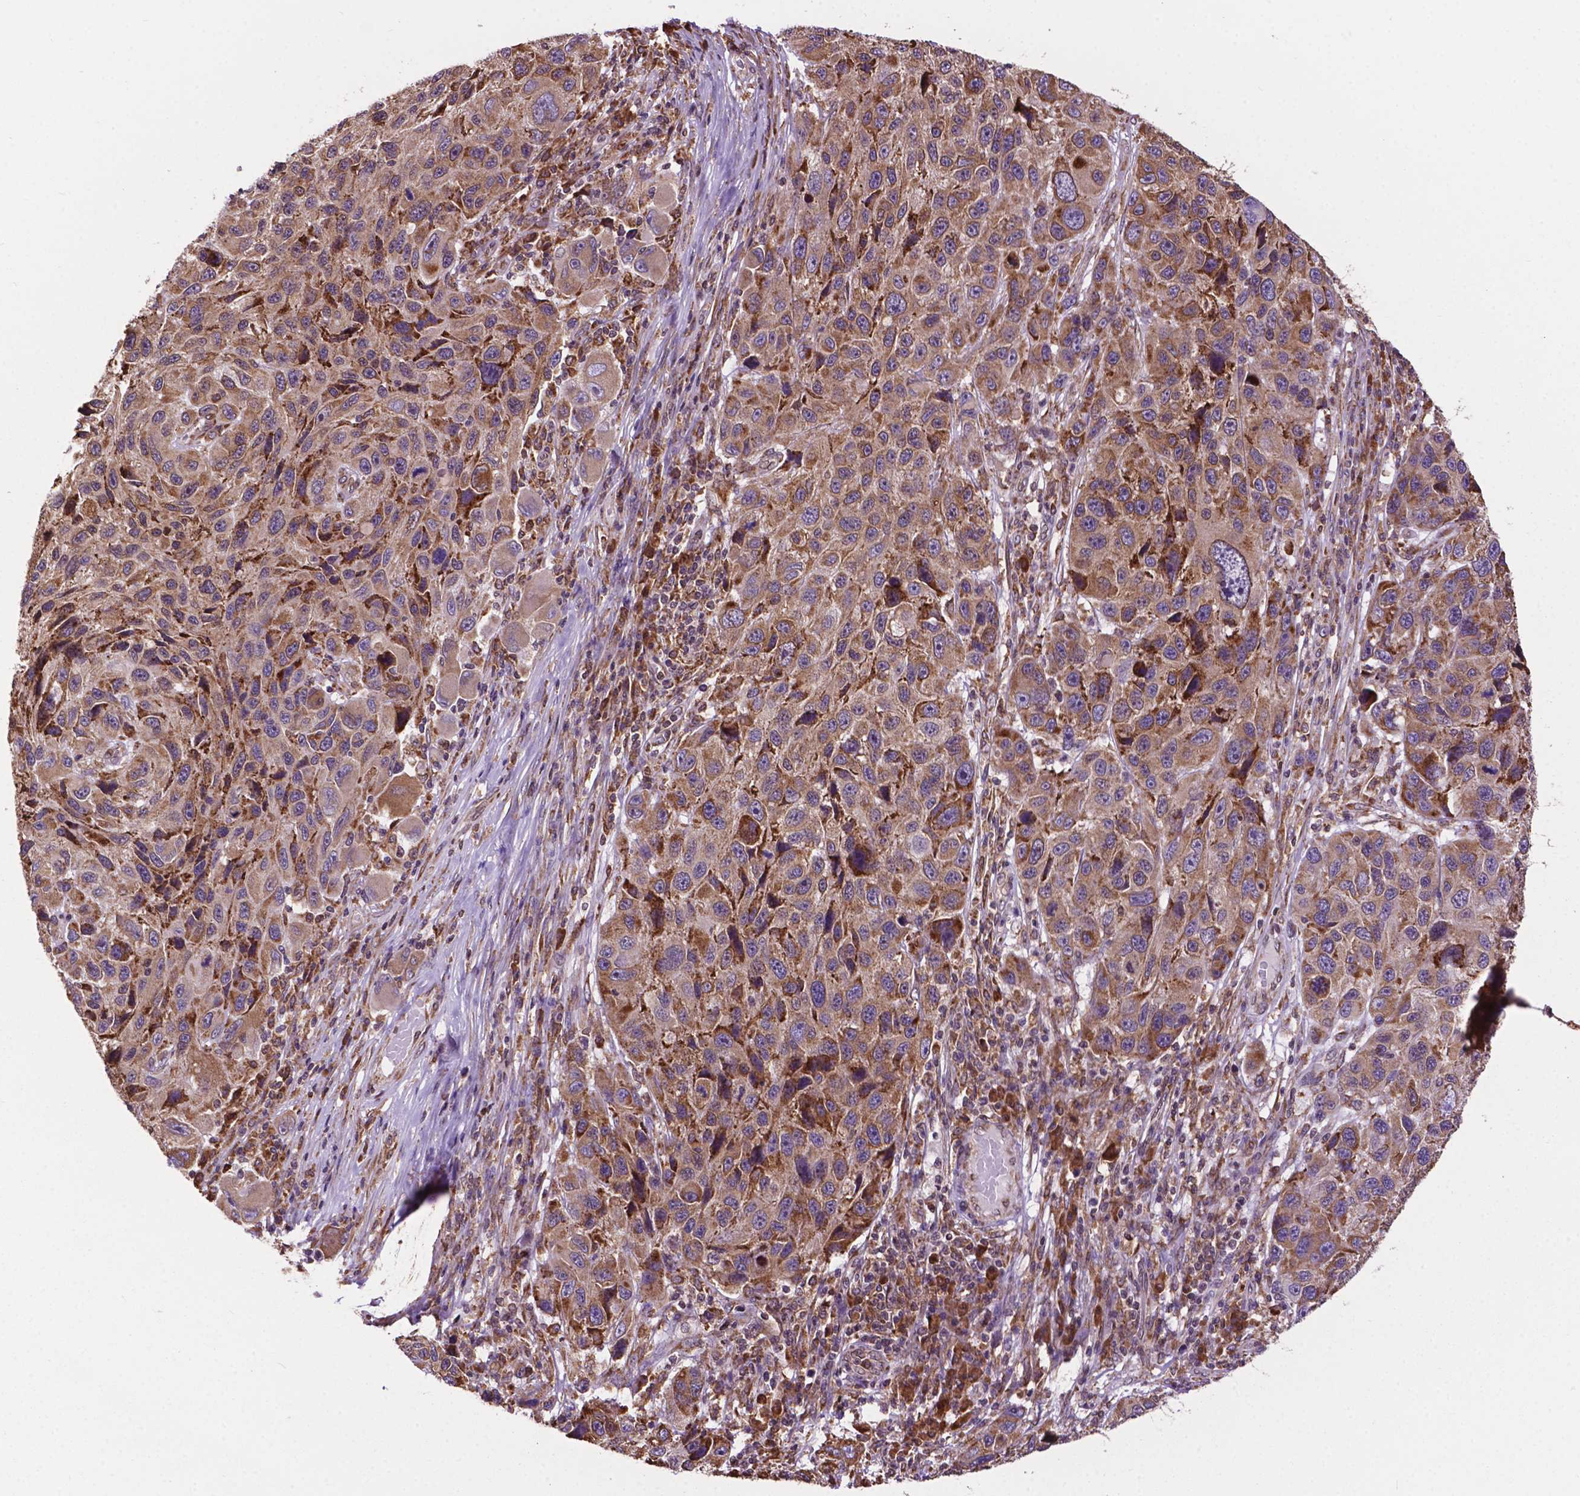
{"staining": {"intensity": "weak", "quantity": ">75%", "location": "cytoplasmic/membranous"}, "tissue": "melanoma", "cell_type": "Tumor cells", "image_type": "cancer", "snomed": [{"axis": "morphology", "description": "Malignant melanoma, NOS"}, {"axis": "topography", "description": "Skin"}], "caption": "Immunohistochemical staining of human melanoma demonstrates low levels of weak cytoplasmic/membranous staining in about >75% of tumor cells.", "gene": "GANAB", "patient": {"sex": "male", "age": 53}}